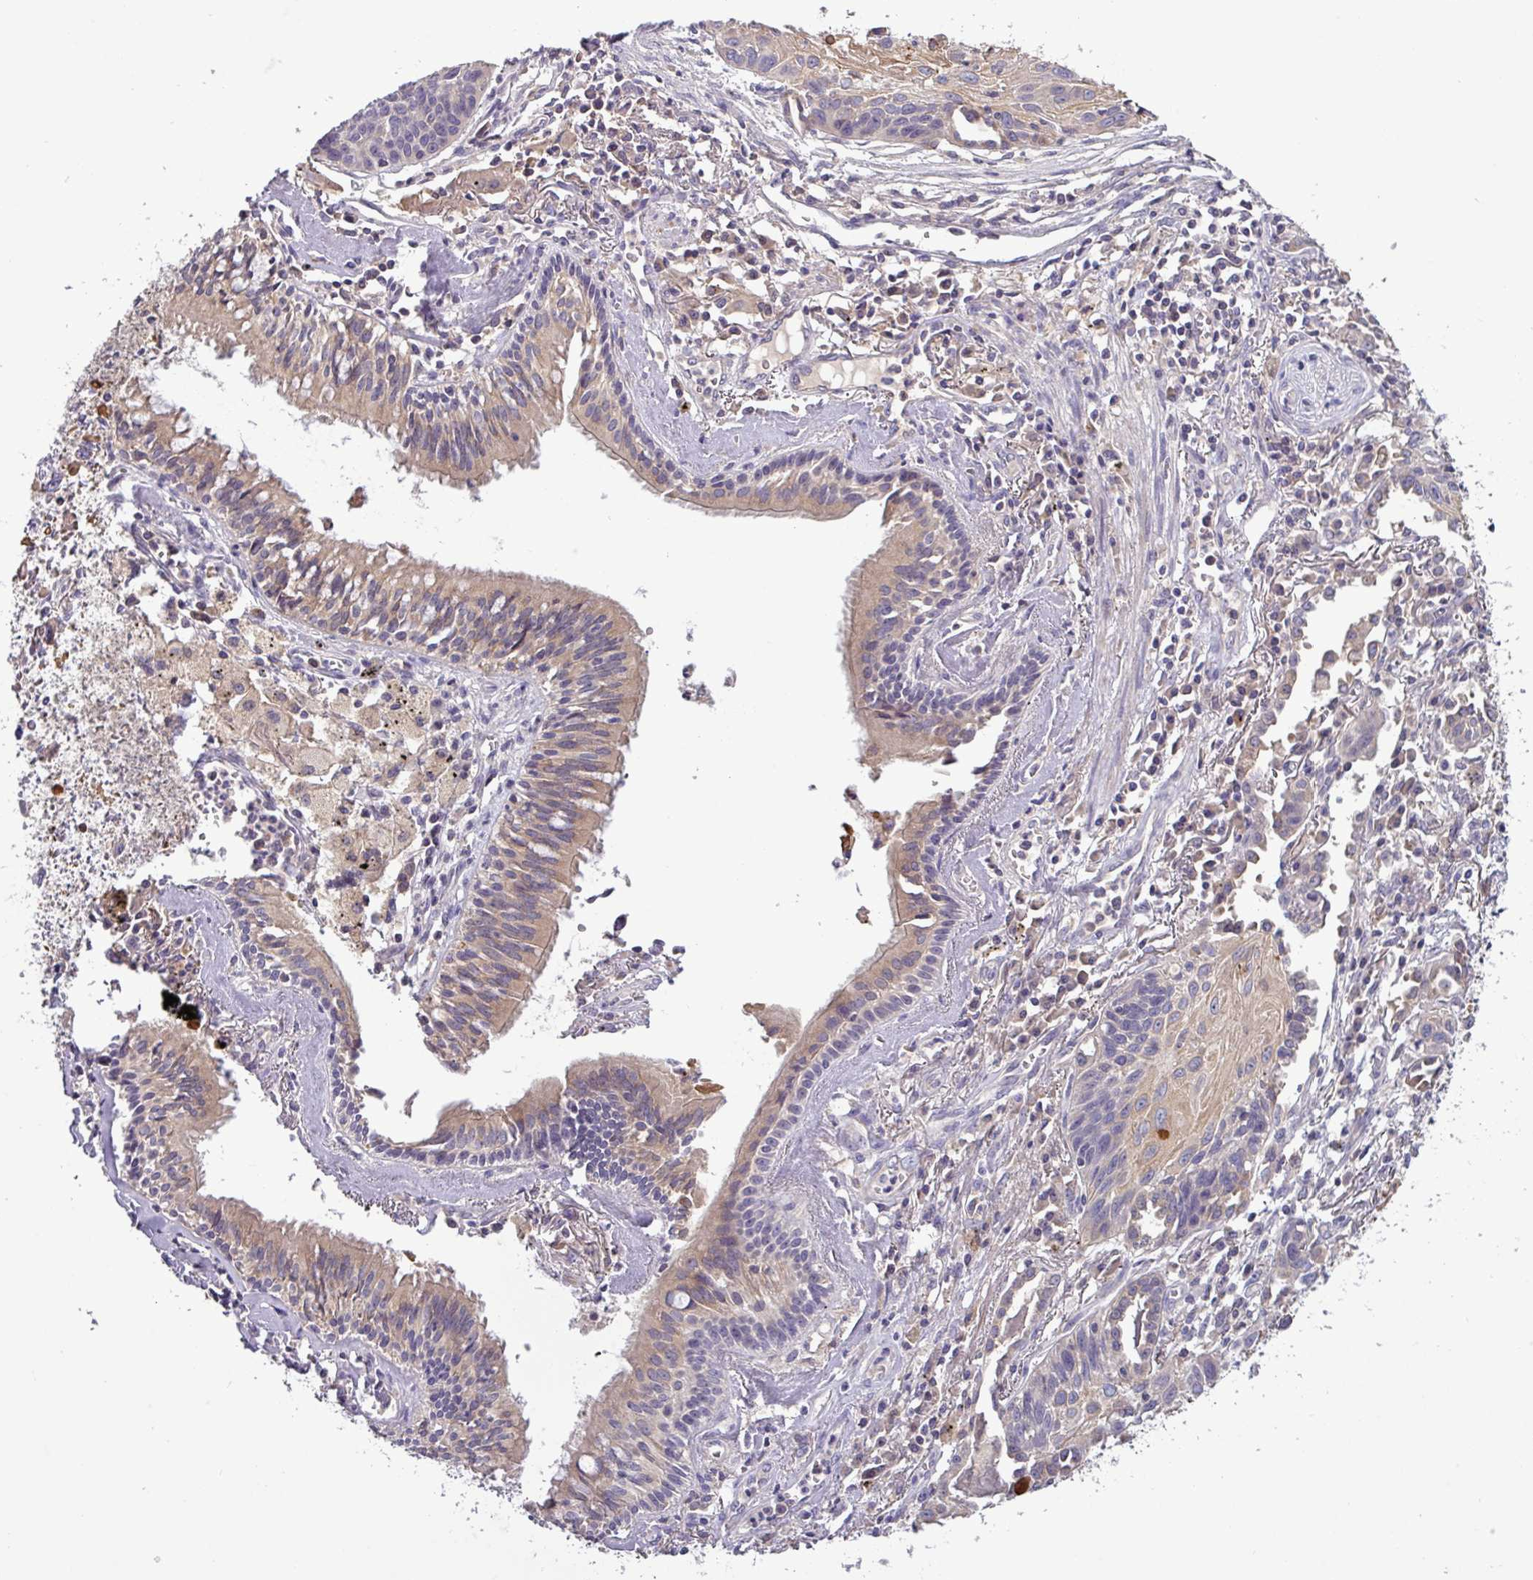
{"staining": {"intensity": "weak", "quantity": "<25%", "location": "cytoplasmic/membranous"}, "tissue": "lung cancer", "cell_type": "Tumor cells", "image_type": "cancer", "snomed": [{"axis": "morphology", "description": "Squamous cell carcinoma, NOS"}, {"axis": "topography", "description": "Lung"}], "caption": "High power microscopy histopathology image of an immunohistochemistry micrograph of squamous cell carcinoma (lung), revealing no significant expression in tumor cells. (DAB (3,3'-diaminobenzidine) IHC, high magnification).", "gene": "TMEM62", "patient": {"sex": "male", "age": 71}}